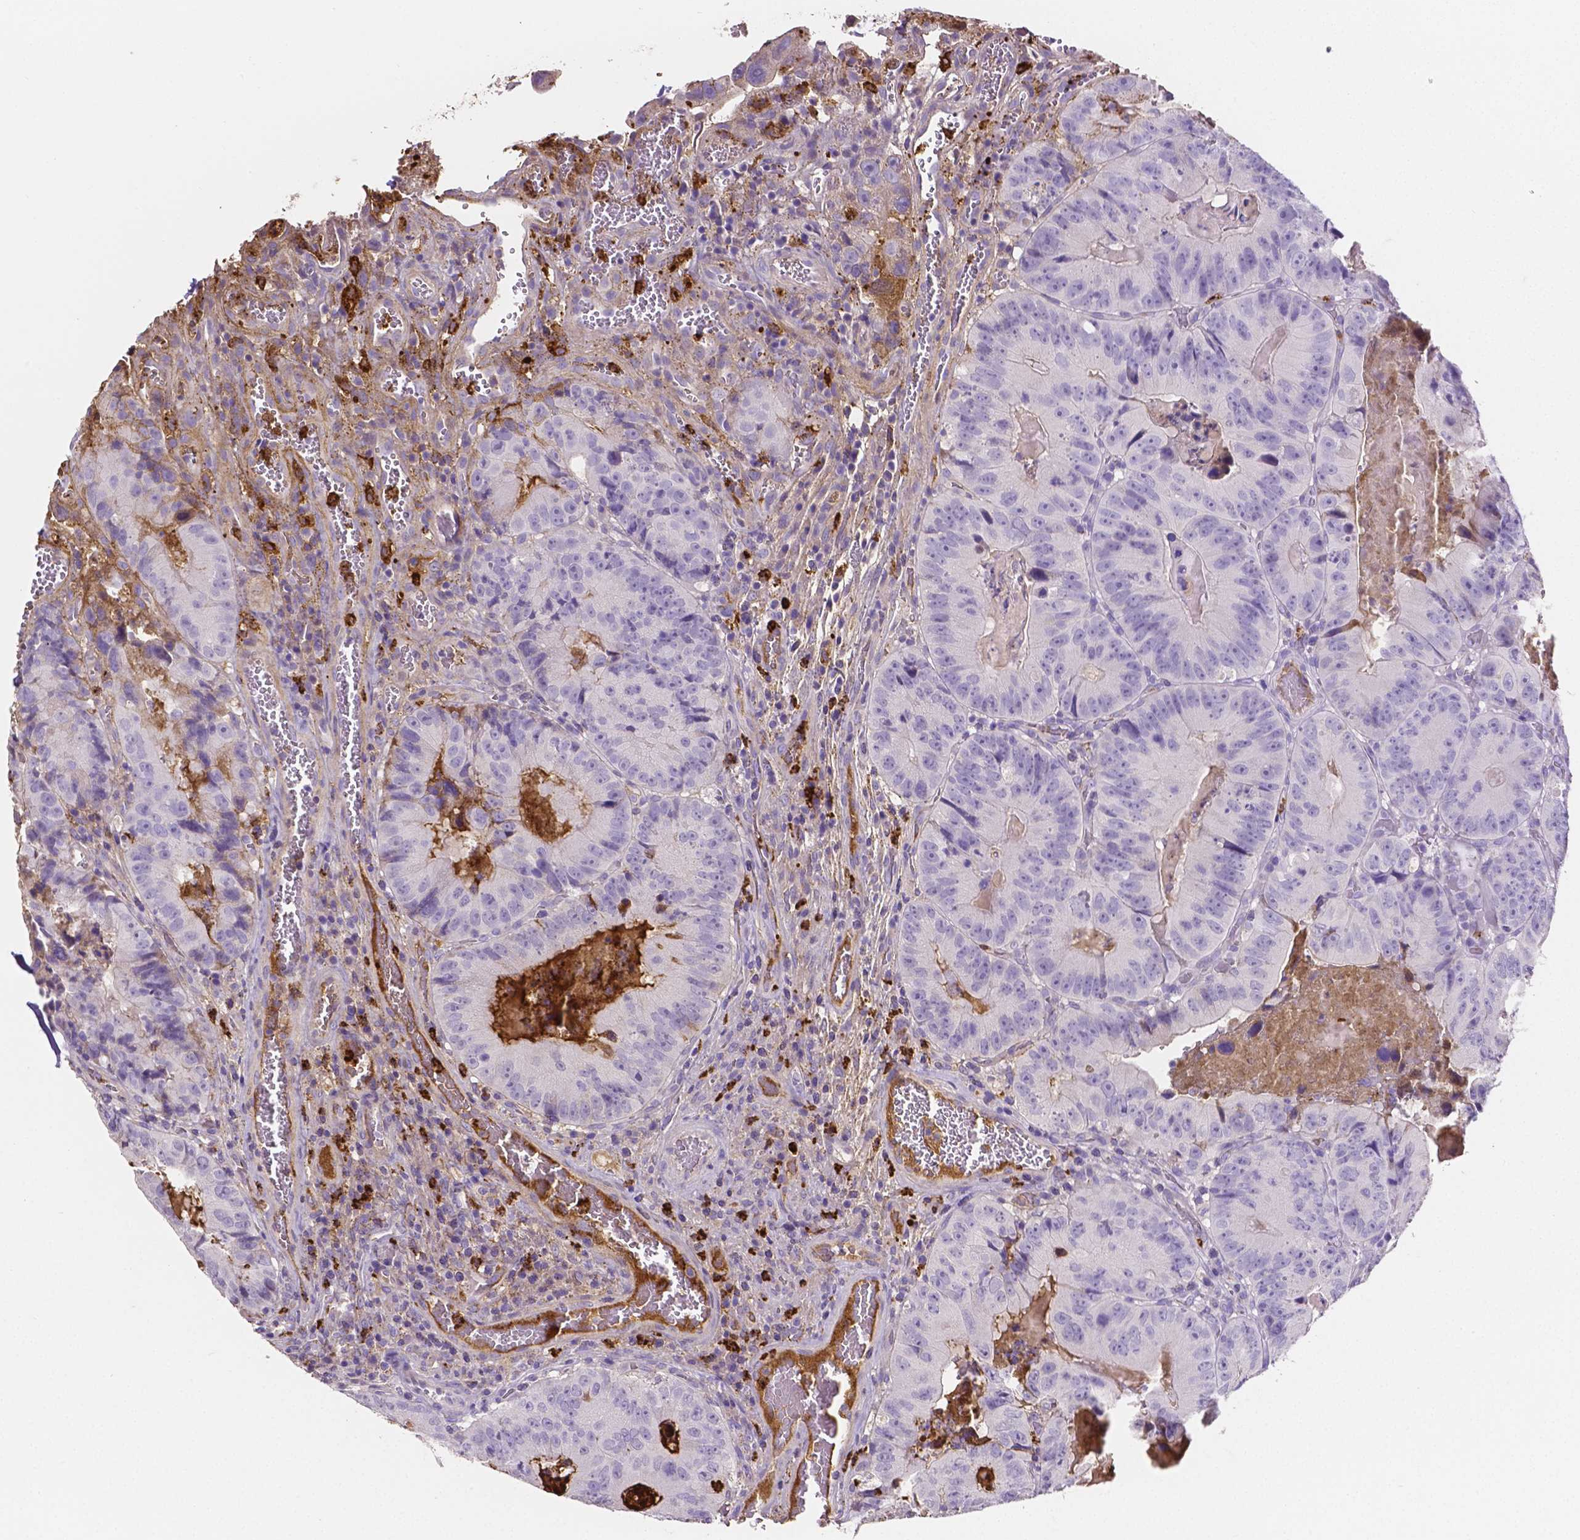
{"staining": {"intensity": "negative", "quantity": "none", "location": "none"}, "tissue": "colorectal cancer", "cell_type": "Tumor cells", "image_type": "cancer", "snomed": [{"axis": "morphology", "description": "Adenocarcinoma, NOS"}, {"axis": "topography", "description": "Colon"}], "caption": "Human colorectal adenocarcinoma stained for a protein using immunohistochemistry (IHC) reveals no positivity in tumor cells.", "gene": "MMP9", "patient": {"sex": "female", "age": 86}}